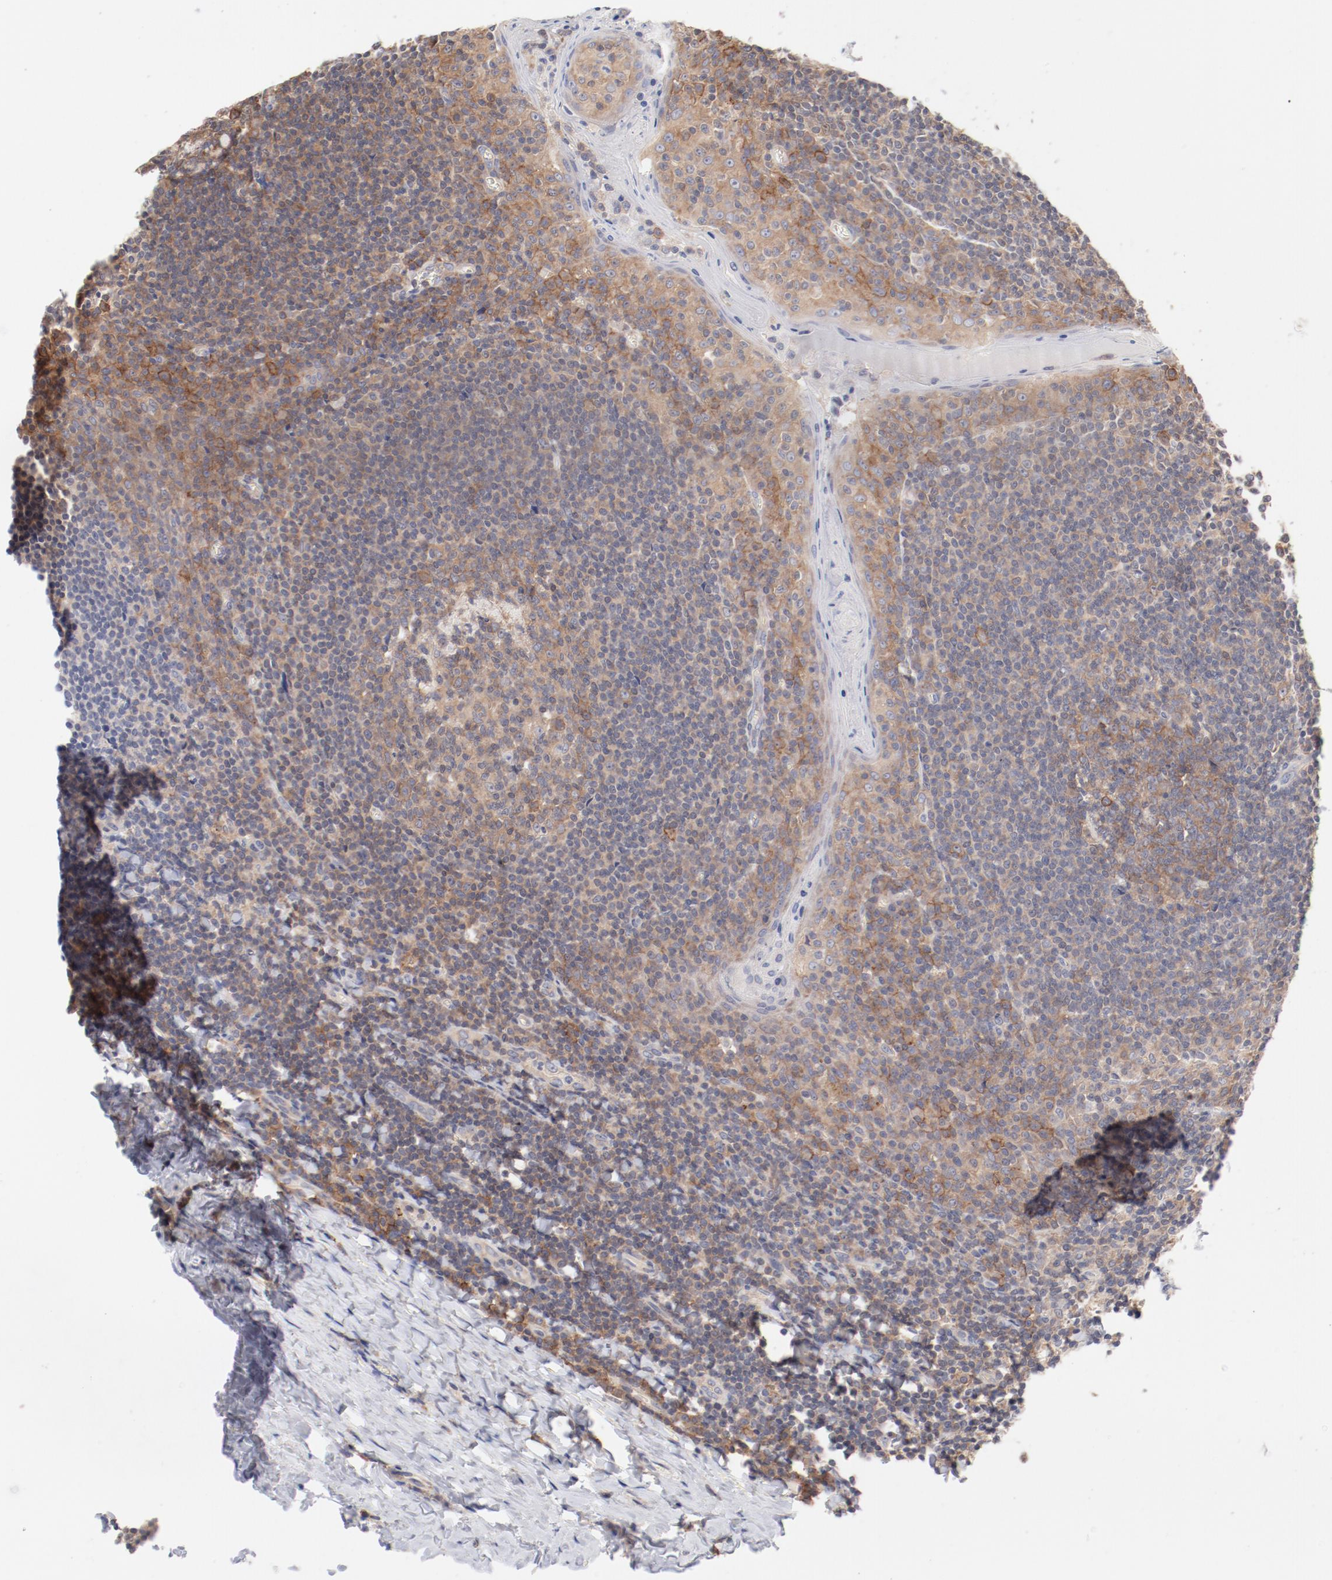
{"staining": {"intensity": "moderate", "quantity": ">75%", "location": "cytoplasmic/membranous"}, "tissue": "tonsil", "cell_type": "Germinal center cells", "image_type": "normal", "snomed": [{"axis": "morphology", "description": "Normal tissue, NOS"}, {"axis": "topography", "description": "Tonsil"}], "caption": "Germinal center cells exhibit medium levels of moderate cytoplasmic/membranous expression in approximately >75% of cells in unremarkable tonsil.", "gene": "SETD3", "patient": {"sex": "male", "age": 31}}